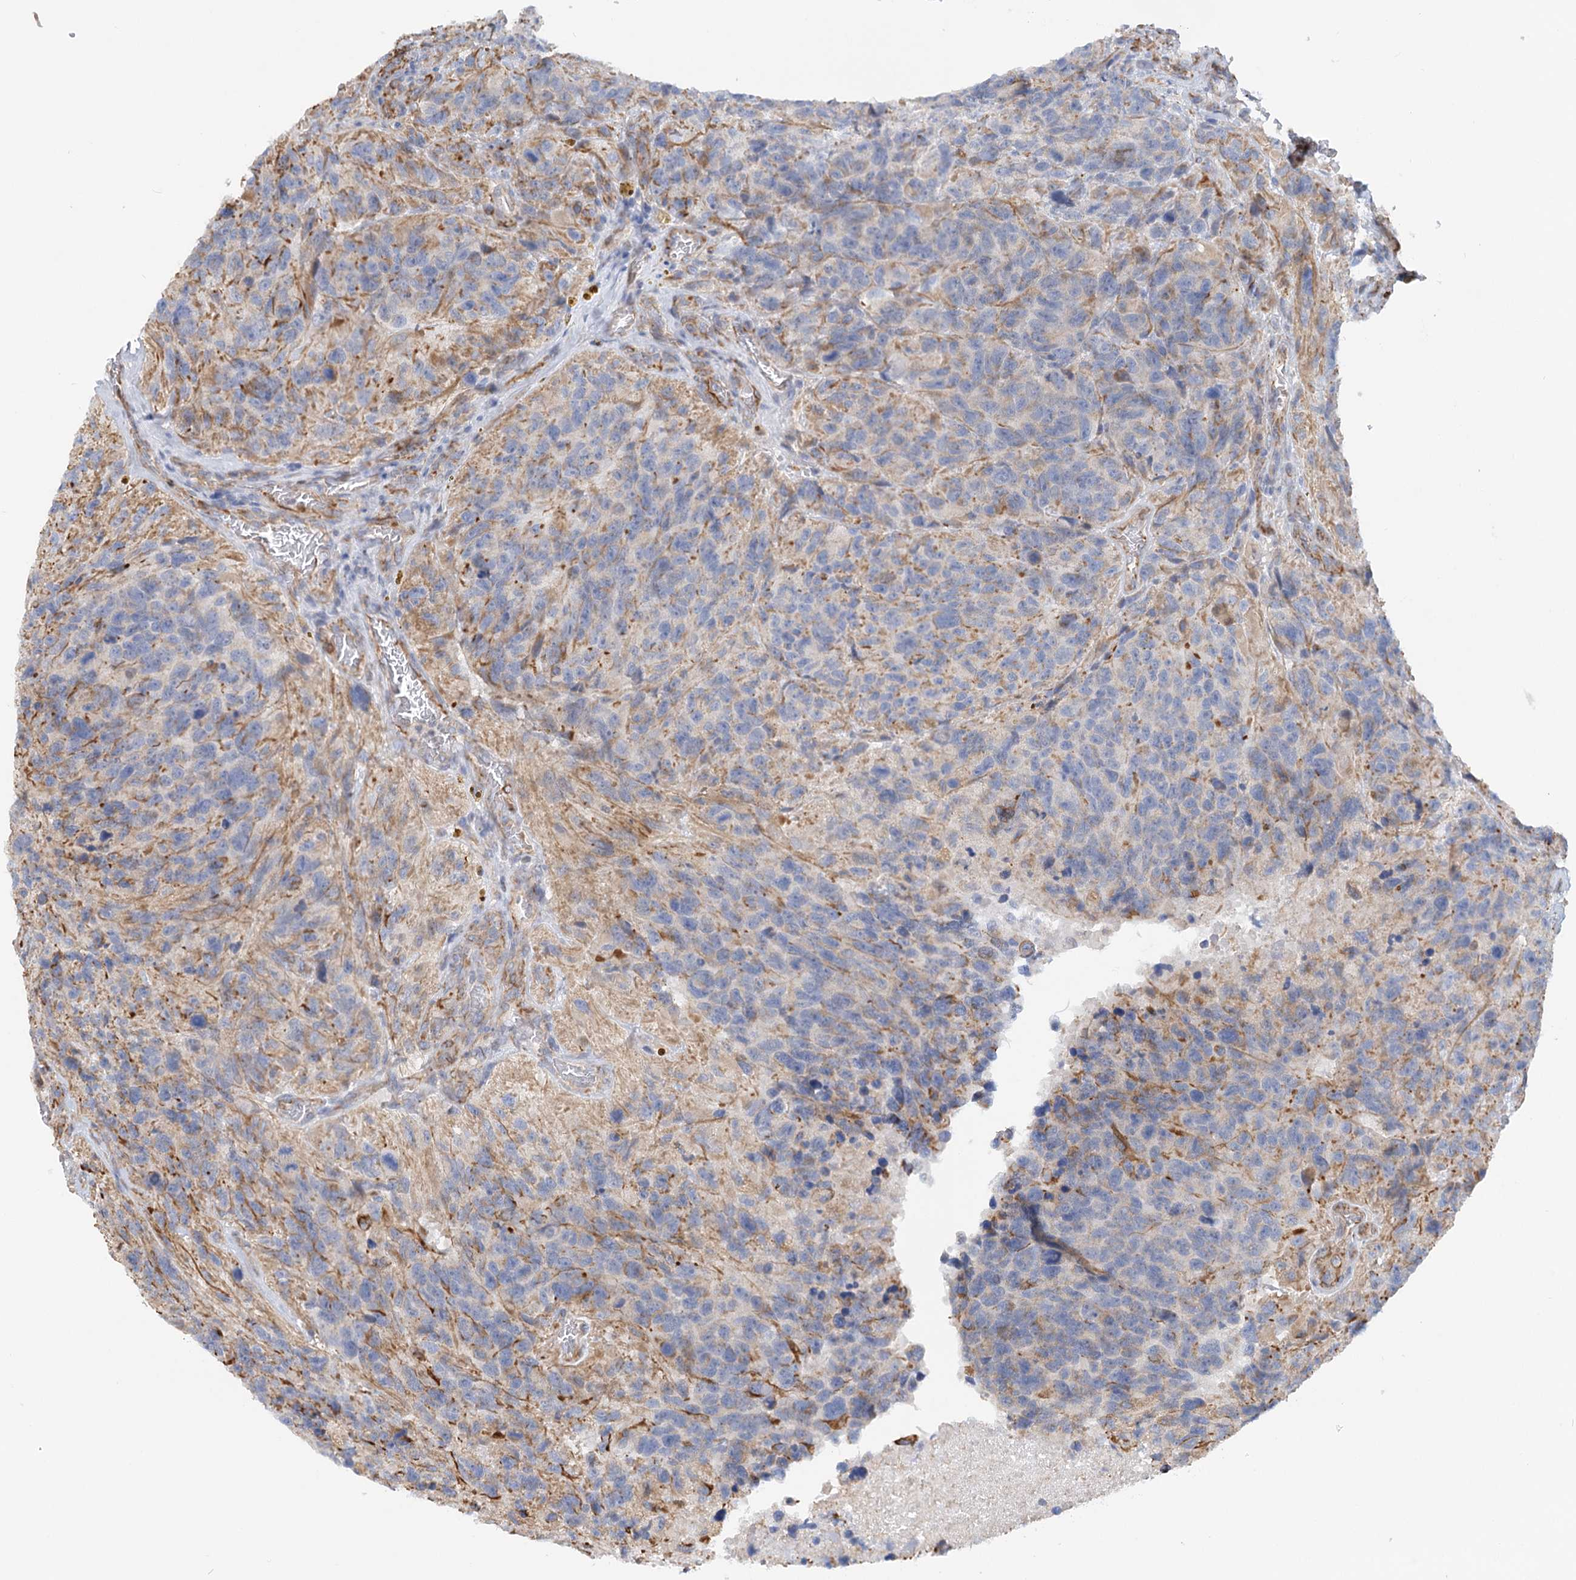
{"staining": {"intensity": "weak", "quantity": "<25%", "location": "cytoplasmic/membranous"}, "tissue": "glioma", "cell_type": "Tumor cells", "image_type": "cancer", "snomed": [{"axis": "morphology", "description": "Glioma, malignant, High grade"}, {"axis": "topography", "description": "Brain"}], "caption": "Photomicrograph shows no protein positivity in tumor cells of glioma tissue.", "gene": "NELL2", "patient": {"sex": "male", "age": 69}}